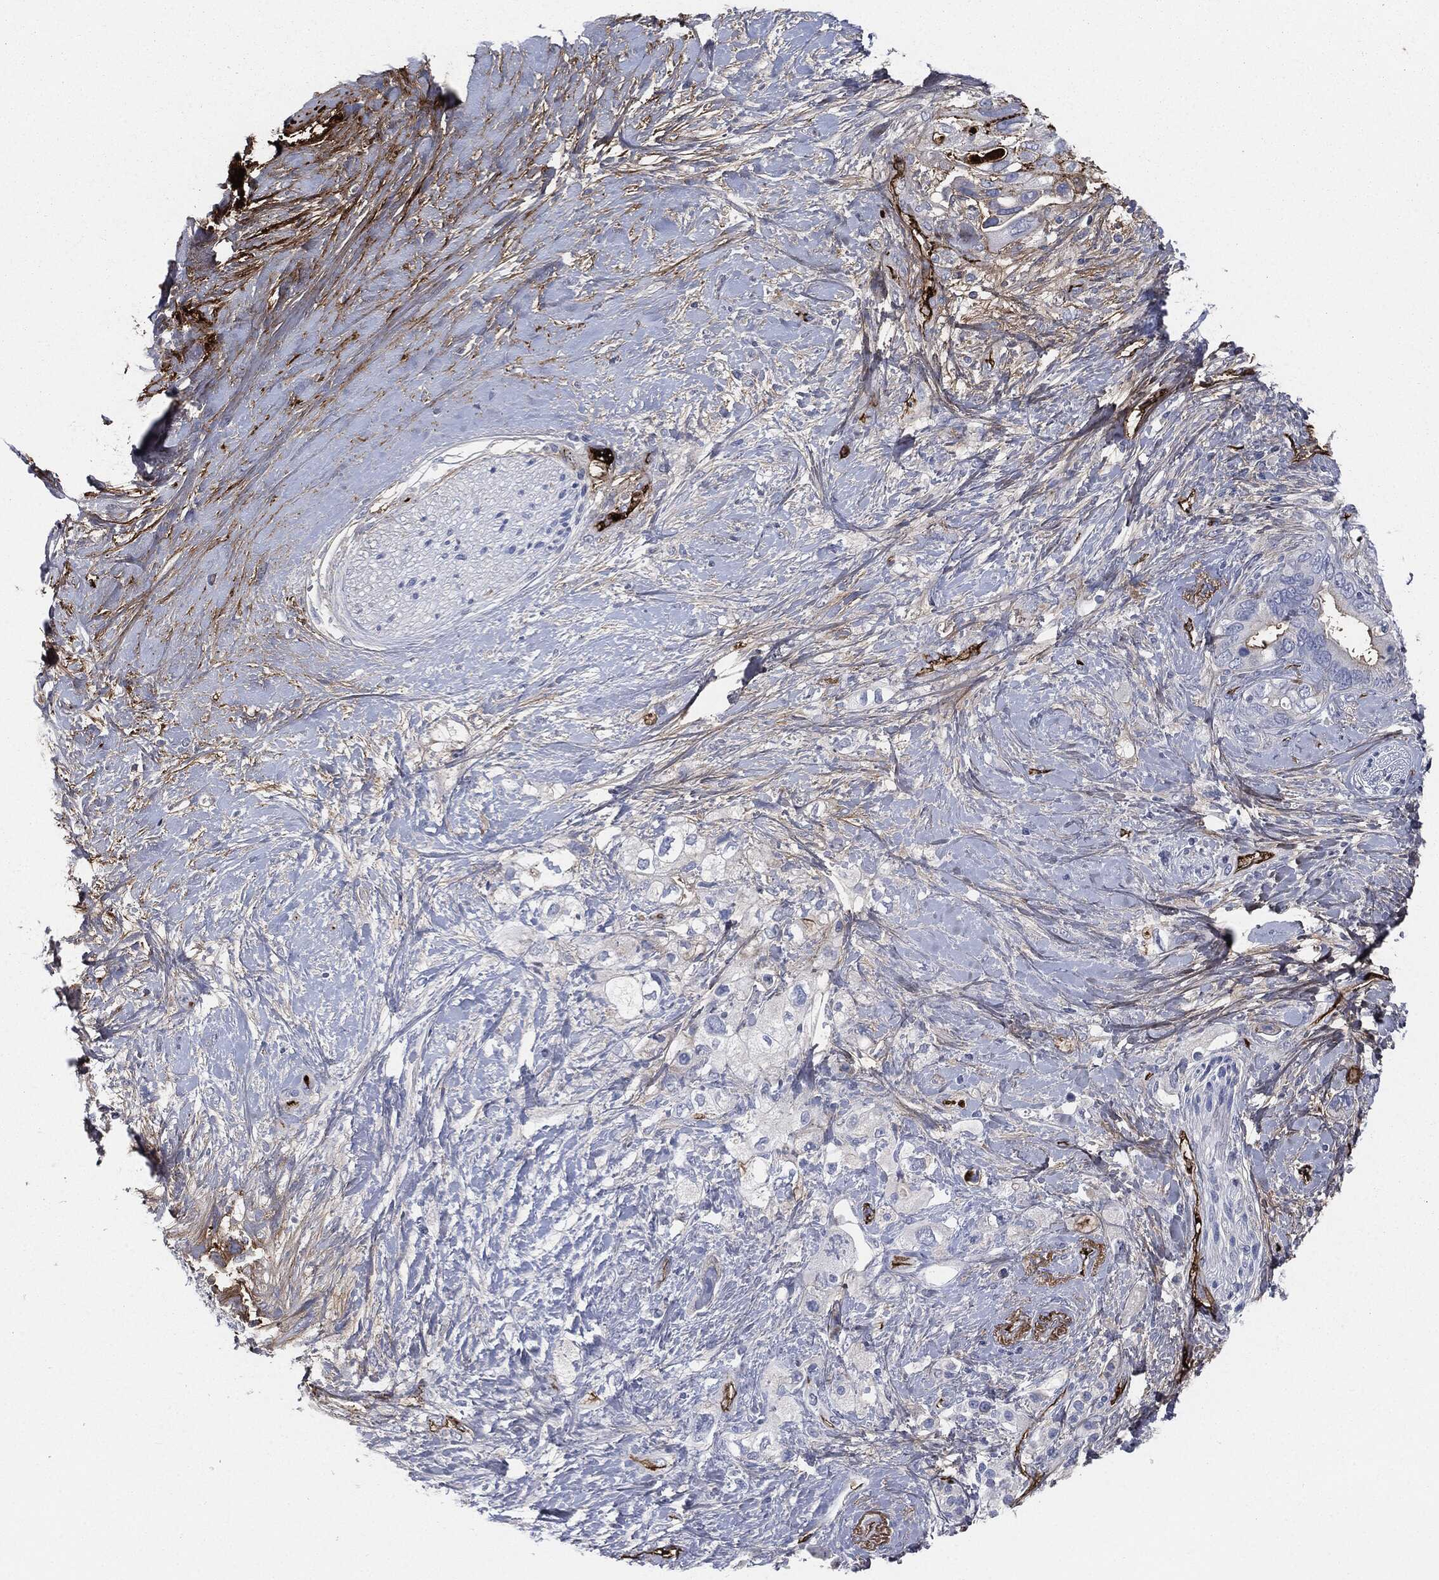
{"staining": {"intensity": "negative", "quantity": "none", "location": "none"}, "tissue": "pancreatic cancer", "cell_type": "Tumor cells", "image_type": "cancer", "snomed": [{"axis": "morphology", "description": "Adenocarcinoma, NOS"}, {"axis": "topography", "description": "Pancreas"}], "caption": "DAB (3,3'-diaminobenzidine) immunohistochemical staining of pancreatic adenocarcinoma demonstrates no significant expression in tumor cells. (Stains: DAB immunohistochemistry (IHC) with hematoxylin counter stain, Microscopy: brightfield microscopy at high magnification).", "gene": "APOB", "patient": {"sex": "female", "age": 56}}